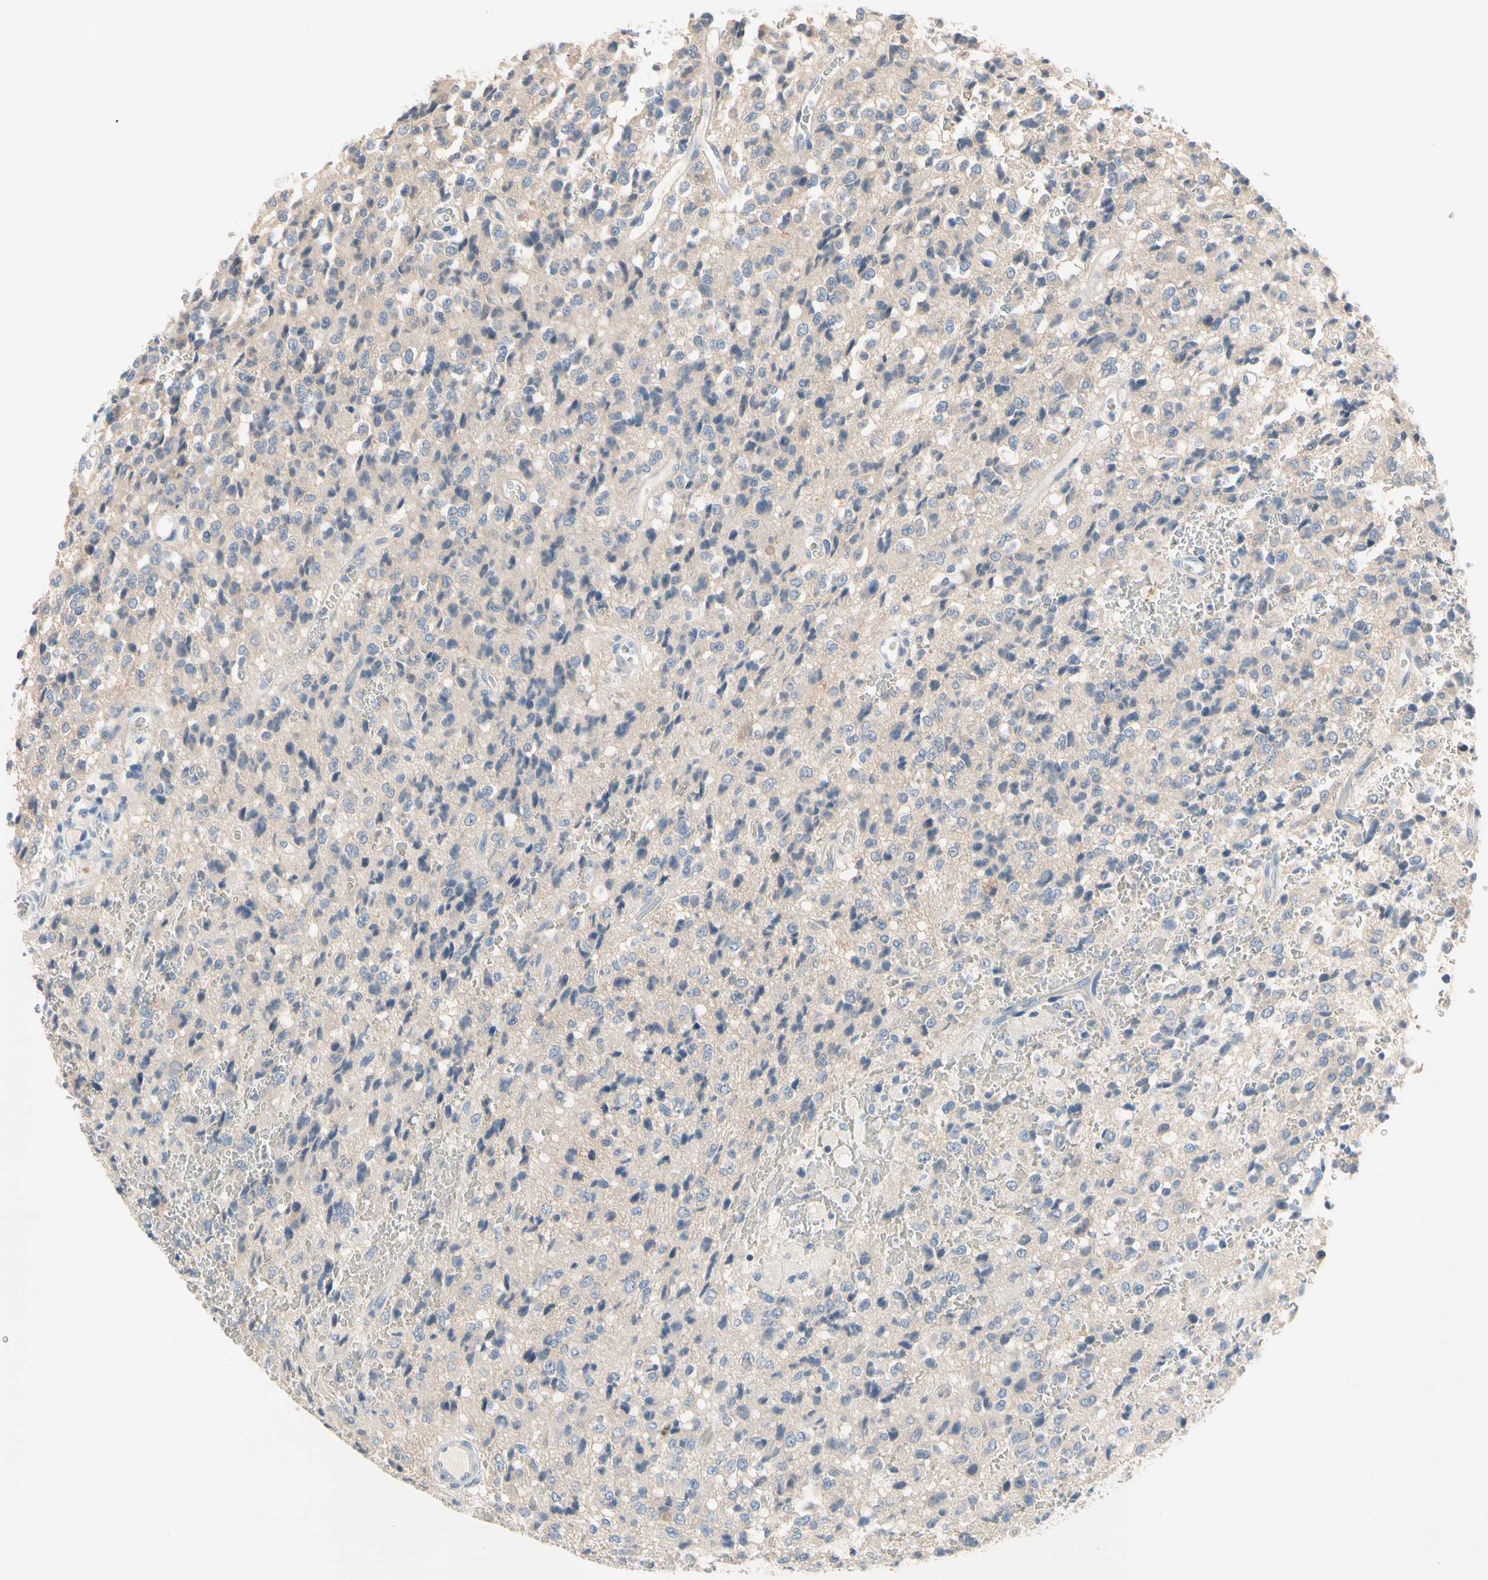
{"staining": {"intensity": "negative", "quantity": "none", "location": "none"}, "tissue": "glioma", "cell_type": "Tumor cells", "image_type": "cancer", "snomed": [{"axis": "morphology", "description": "Glioma, malignant, High grade"}, {"axis": "topography", "description": "pancreas cauda"}], "caption": "IHC histopathology image of neoplastic tissue: human high-grade glioma (malignant) stained with DAB displays no significant protein staining in tumor cells.", "gene": "MARK1", "patient": {"sex": "male", "age": 60}}